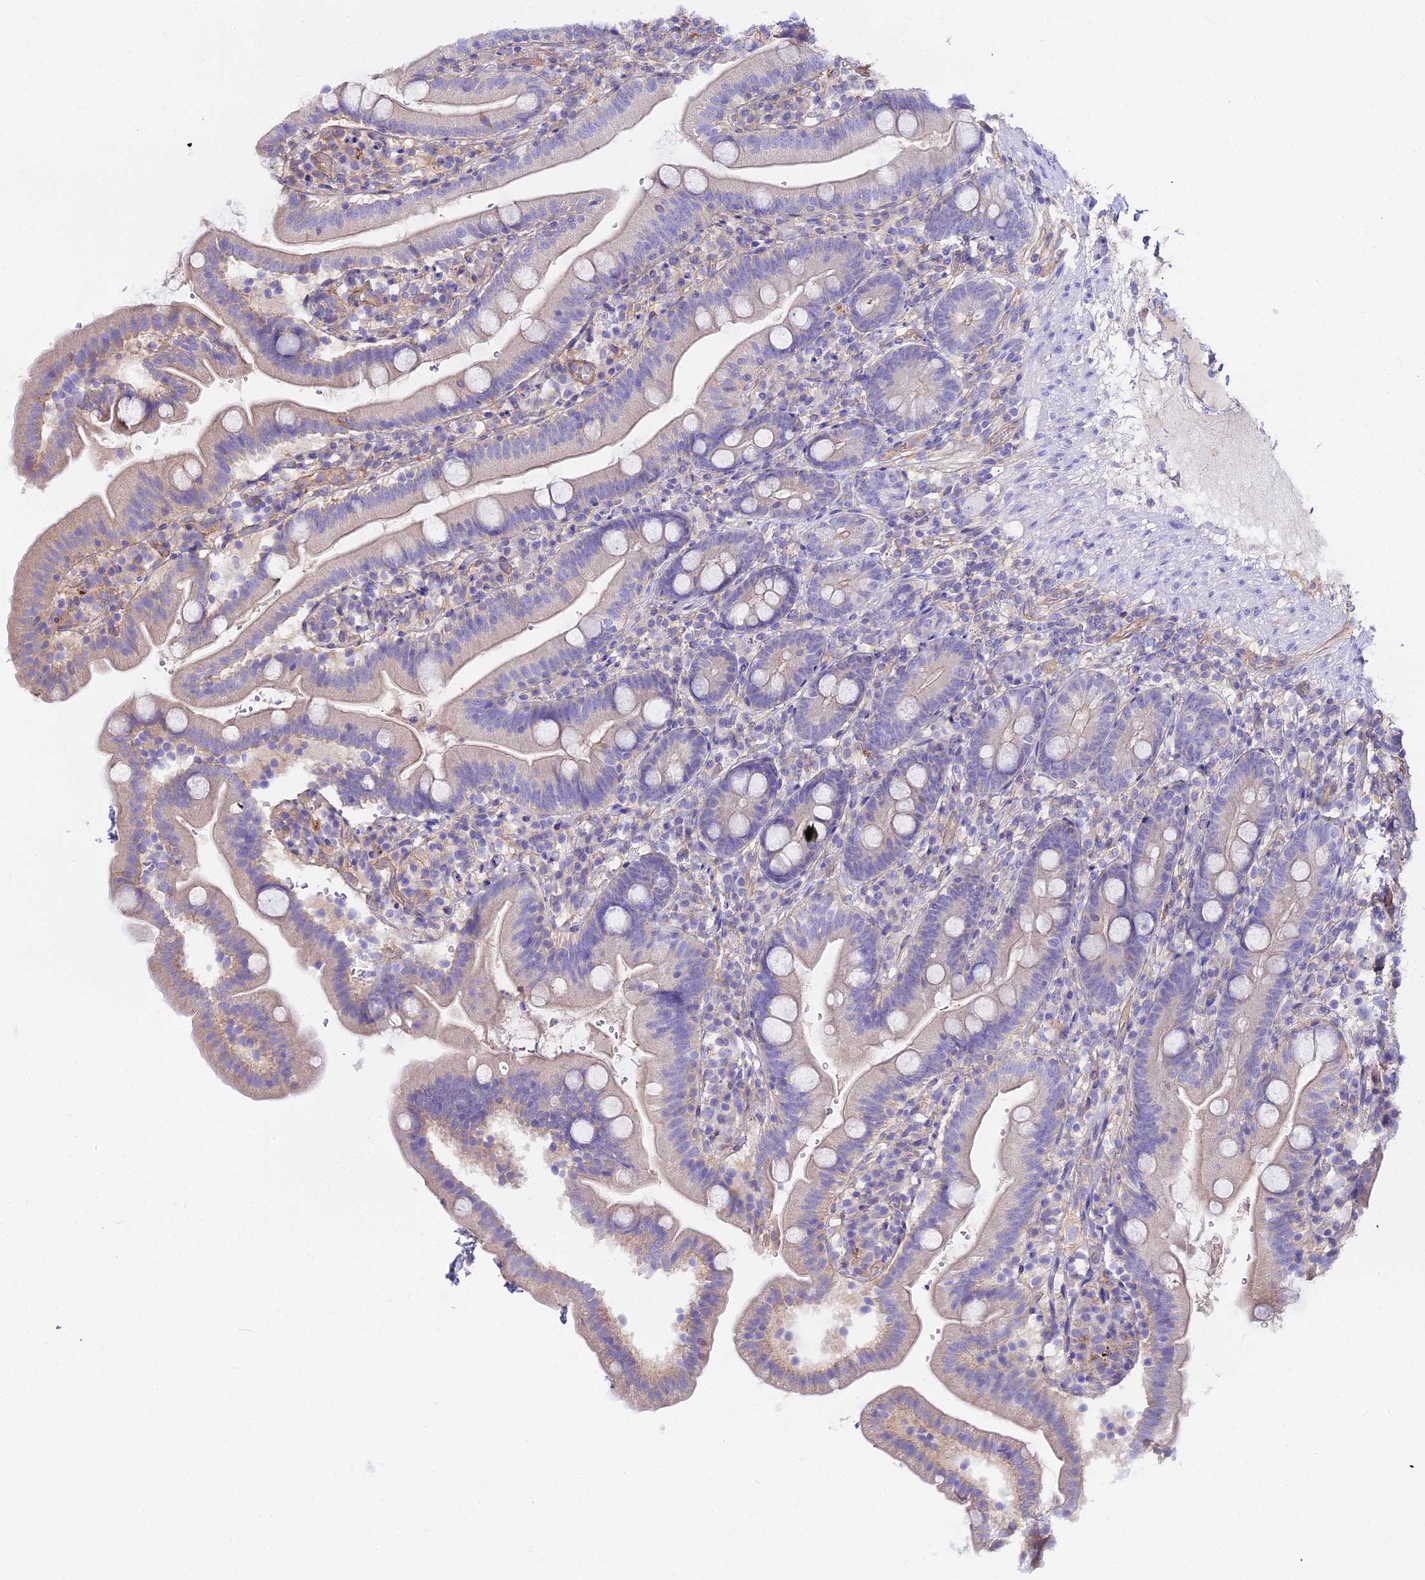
{"staining": {"intensity": "negative", "quantity": "none", "location": "none"}, "tissue": "duodenum", "cell_type": "Glandular cells", "image_type": "normal", "snomed": [{"axis": "morphology", "description": "Normal tissue, NOS"}, {"axis": "topography", "description": "Duodenum"}], "caption": "There is no significant positivity in glandular cells of duodenum. The staining is performed using DAB (3,3'-diaminobenzidine) brown chromogen with nuclei counter-stained in using hematoxylin.", "gene": "GLYAT", "patient": {"sex": "female", "age": 67}}